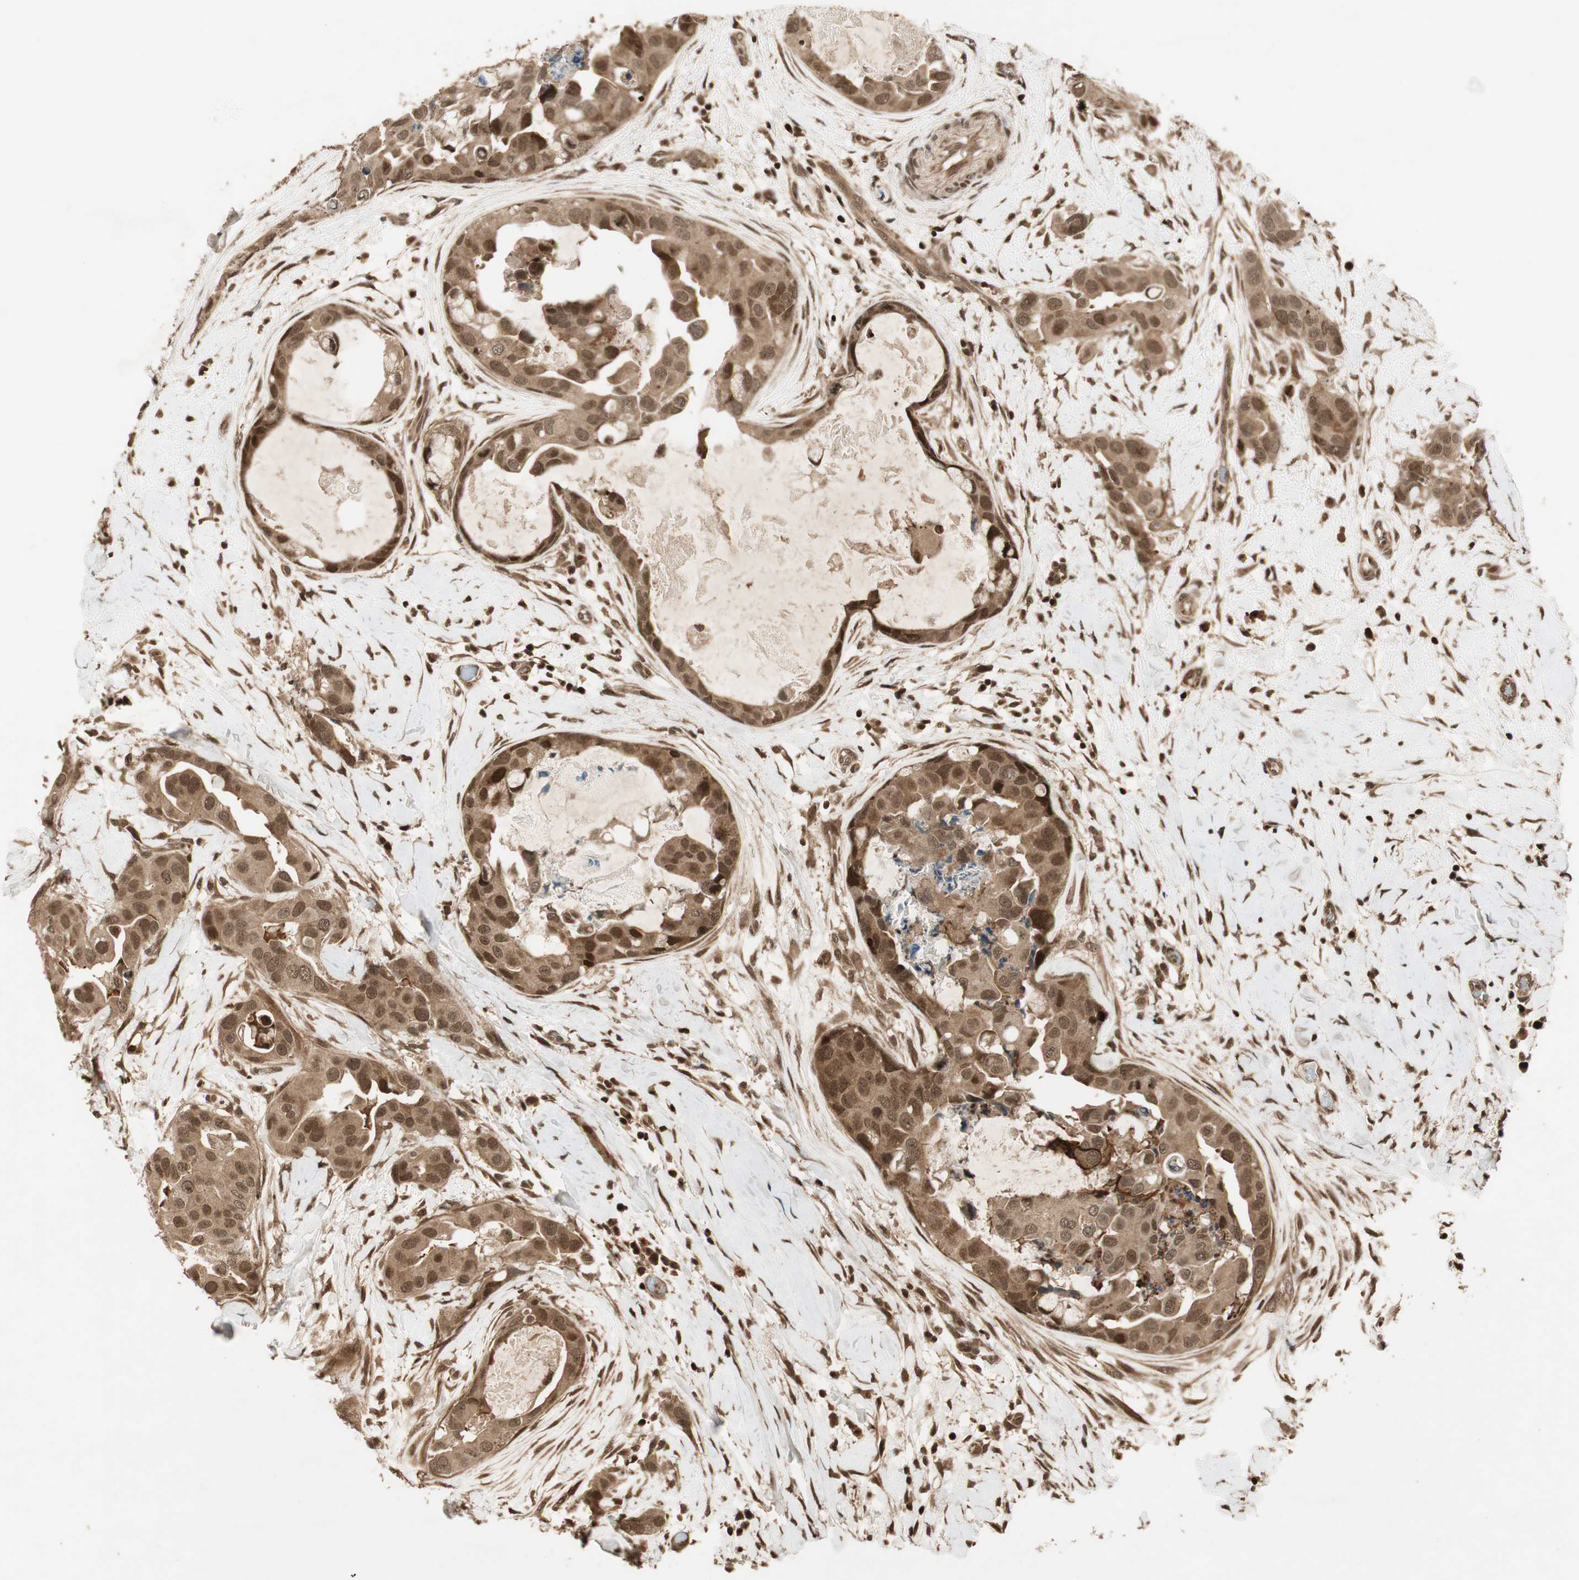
{"staining": {"intensity": "moderate", "quantity": ">75%", "location": "cytoplasmic/membranous,nuclear"}, "tissue": "breast cancer", "cell_type": "Tumor cells", "image_type": "cancer", "snomed": [{"axis": "morphology", "description": "Duct carcinoma"}, {"axis": "topography", "description": "Breast"}], "caption": "Brown immunohistochemical staining in breast intraductal carcinoma exhibits moderate cytoplasmic/membranous and nuclear staining in about >75% of tumor cells. Nuclei are stained in blue.", "gene": "RPA3", "patient": {"sex": "female", "age": 40}}